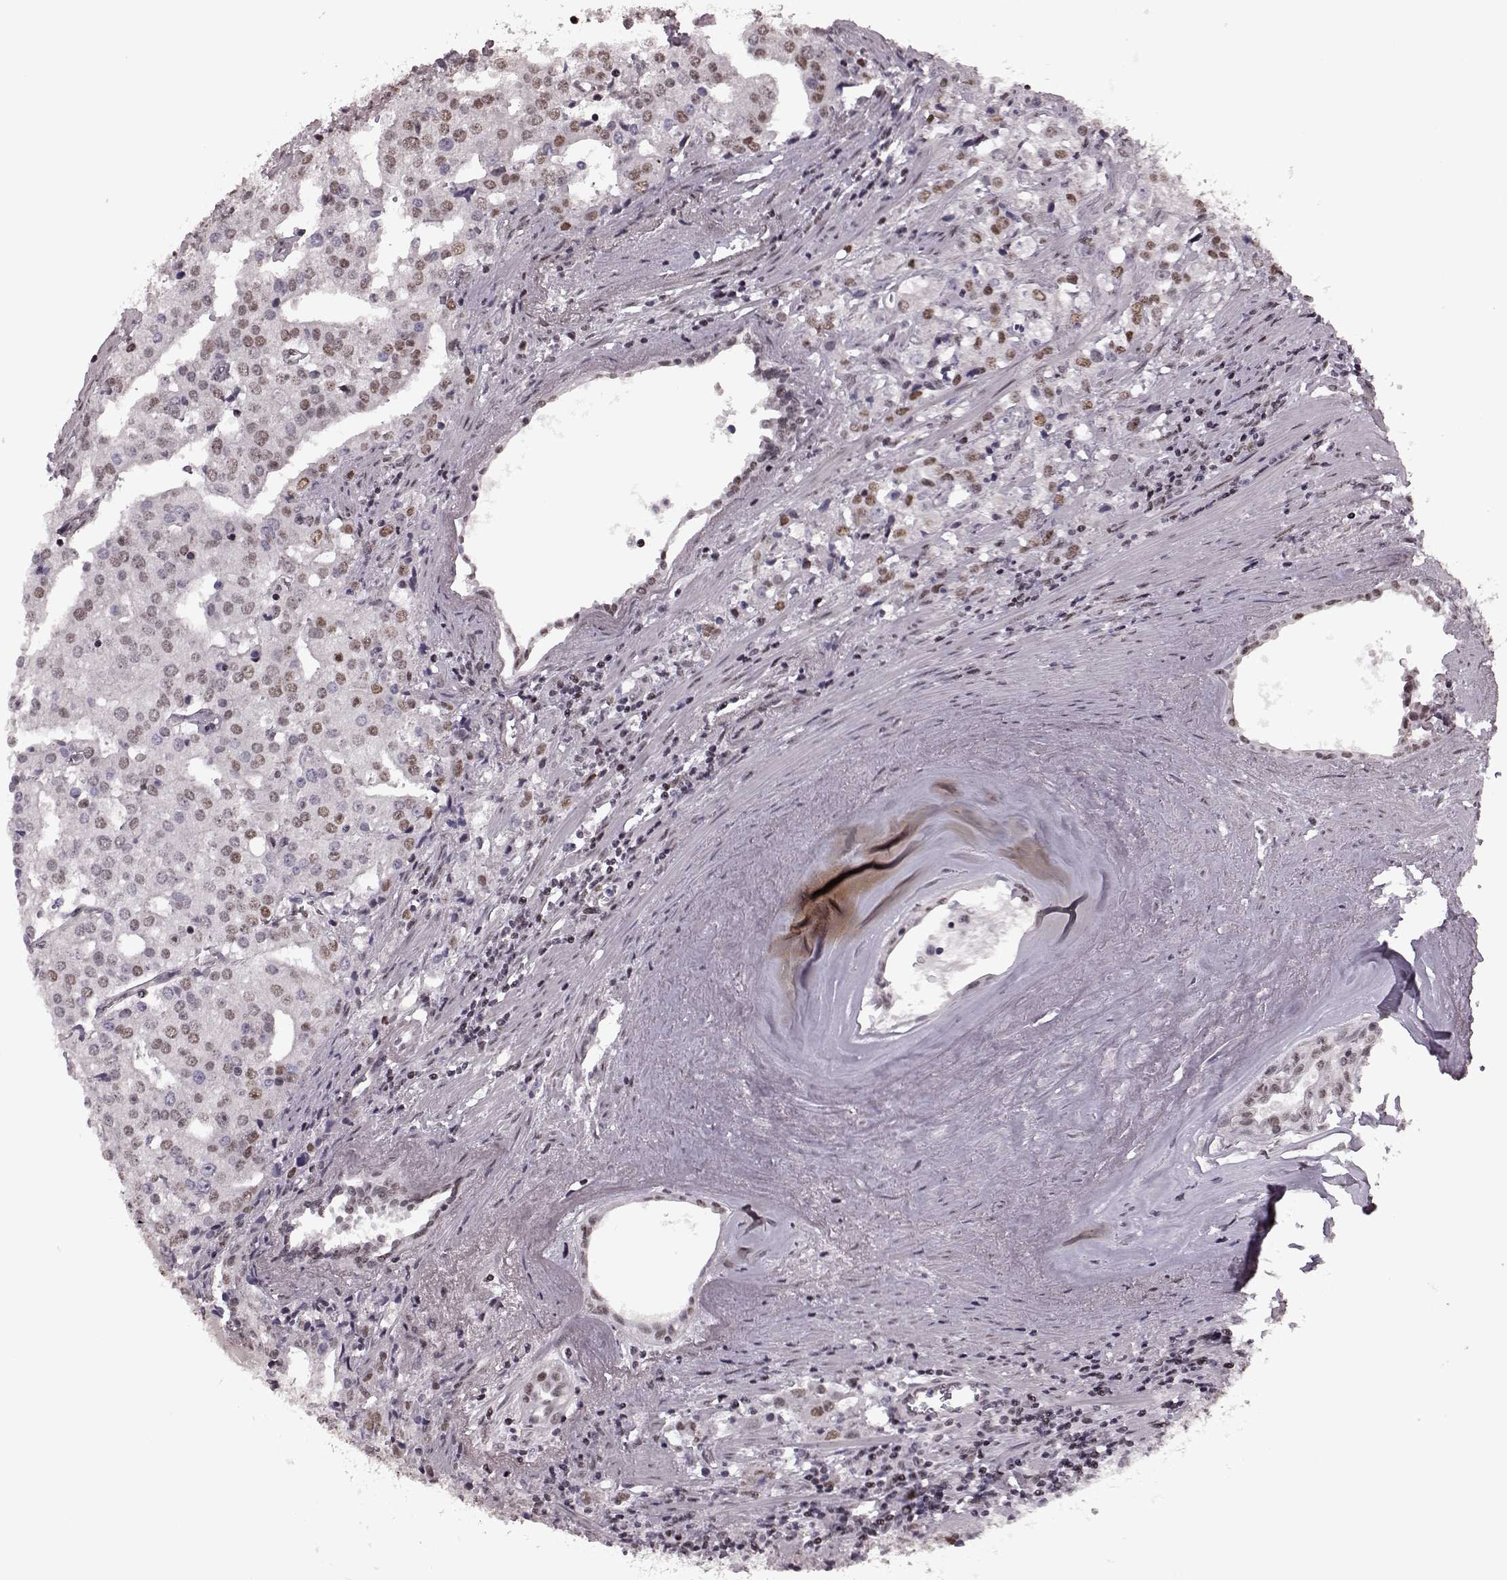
{"staining": {"intensity": "moderate", "quantity": ">75%", "location": "nuclear"}, "tissue": "prostate cancer", "cell_type": "Tumor cells", "image_type": "cancer", "snomed": [{"axis": "morphology", "description": "Adenocarcinoma, High grade"}, {"axis": "topography", "description": "Prostate"}], "caption": "A high-resolution histopathology image shows immunohistochemistry (IHC) staining of prostate cancer, which displays moderate nuclear positivity in about >75% of tumor cells. (brown staining indicates protein expression, while blue staining denotes nuclei).", "gene": "NR2C1", "patient": {"sex": "male", "age": 68}}